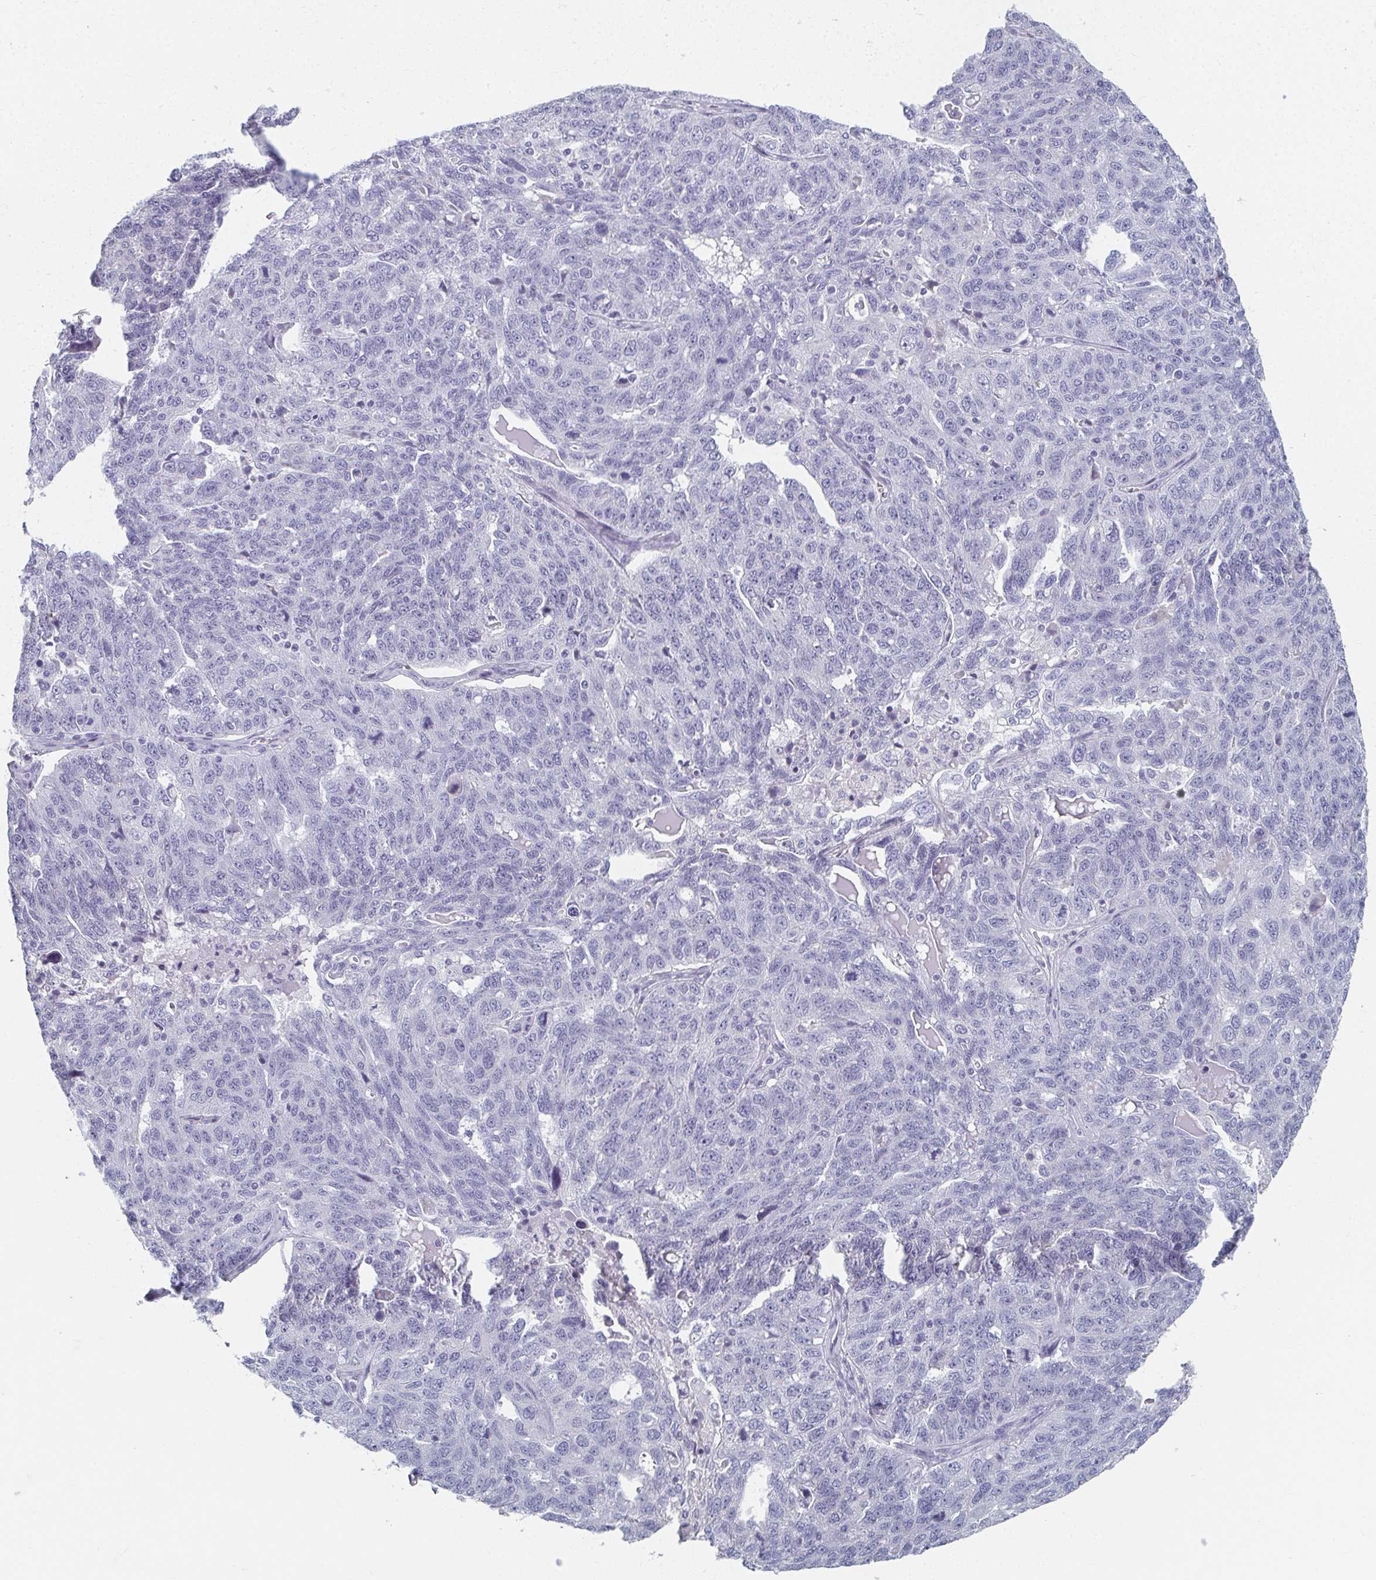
{"staining": {"intensity": "negative", "quantity": "none", "location": "none"}, "tissue": "ovarian cancer", "cell_type": "Tumor cells", "image_type": "cancer", "snomed": [{"axis": "morphology", "description": "Cystadenocarcinoma, serous, NOS"}, {"axis": "topography", "description": "Ovary"}], "caption": "Immunohistochemical staining of ovarian cancer exhibits no significant expression in tumor cells.", "gene": "CAMKV", "patient": {"sex": "female", "age": 71}}